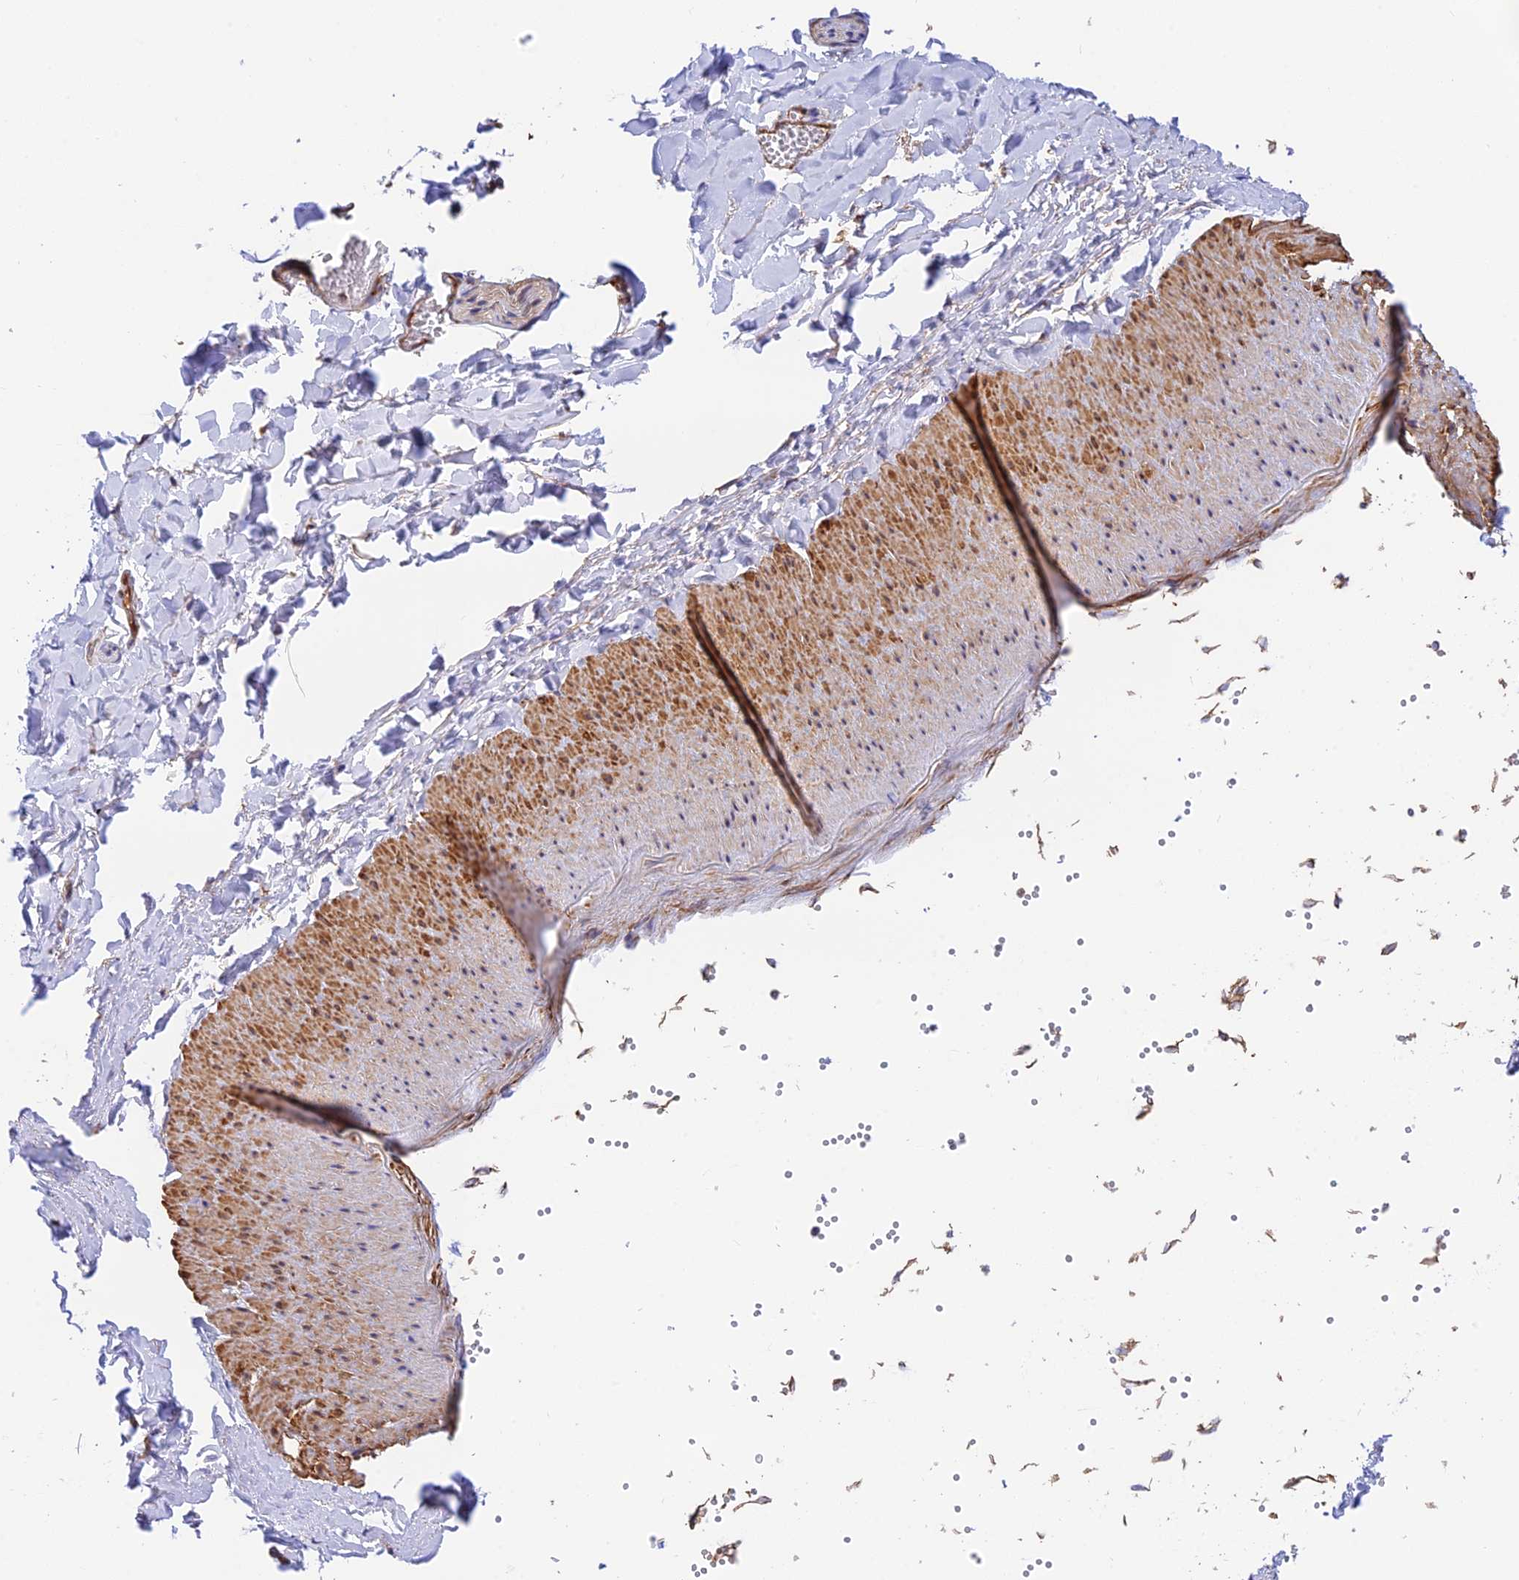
{"staining": {"intensity": "negative", "quantity": "none", "location": "none"}, "tissue": "adipose tissue", "cell_type": "Adipocytes", "image_type": "normal", "snomed": [{"axis": "morphology", "description": "Normal tissue, NOS"}, {"axis": "topography", "description": "Gallbladder"}, {"axis": "topography", "description": "Peripheral nerve tissue"}], "caption": "This is an IHC histopathology image of benign adipose tissue. There is no staining in adipocytes.", "gene": "EVI5L", "patient": {"sex": "male", "age": 38}}